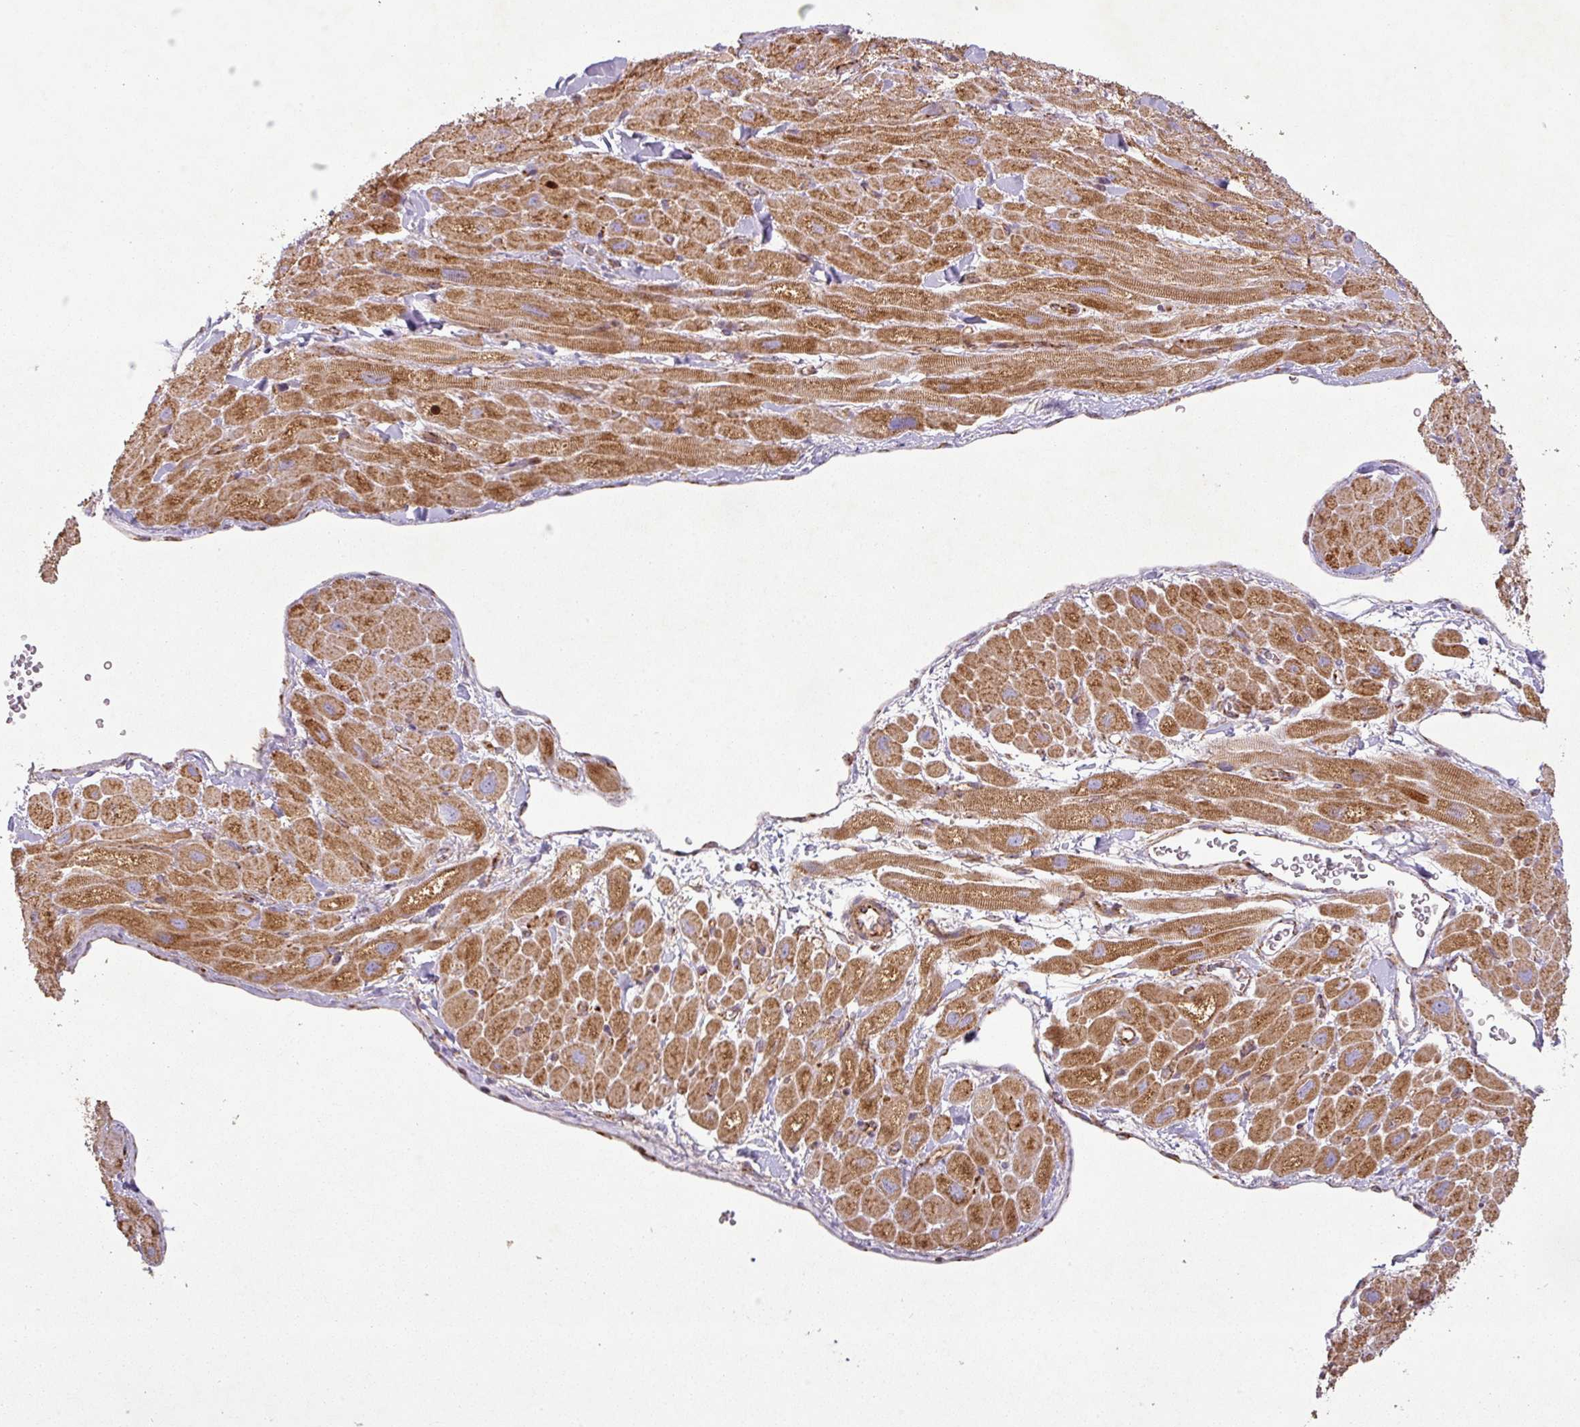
{"staining": {"intensity": "moderate", "quantity": ">75%", "location": "cytoplasmic/membranous"}, "tissue": "heart muscle", "cell_type": "Cardiomyocytes", "image_type": "normal", "snomed": [{"axis": "morphology", "description": "Normal tissue, NOS"}, {"axis": "topography", "description": "Heart"}], "caption": "Cardiomyocytes exhibit medium levels of moderate cytoplasmic/membranous expression in about >75% of cells in normal heart muscle.", "gene": "GPD2", "patient": {"sex": "male", "age": 65}}